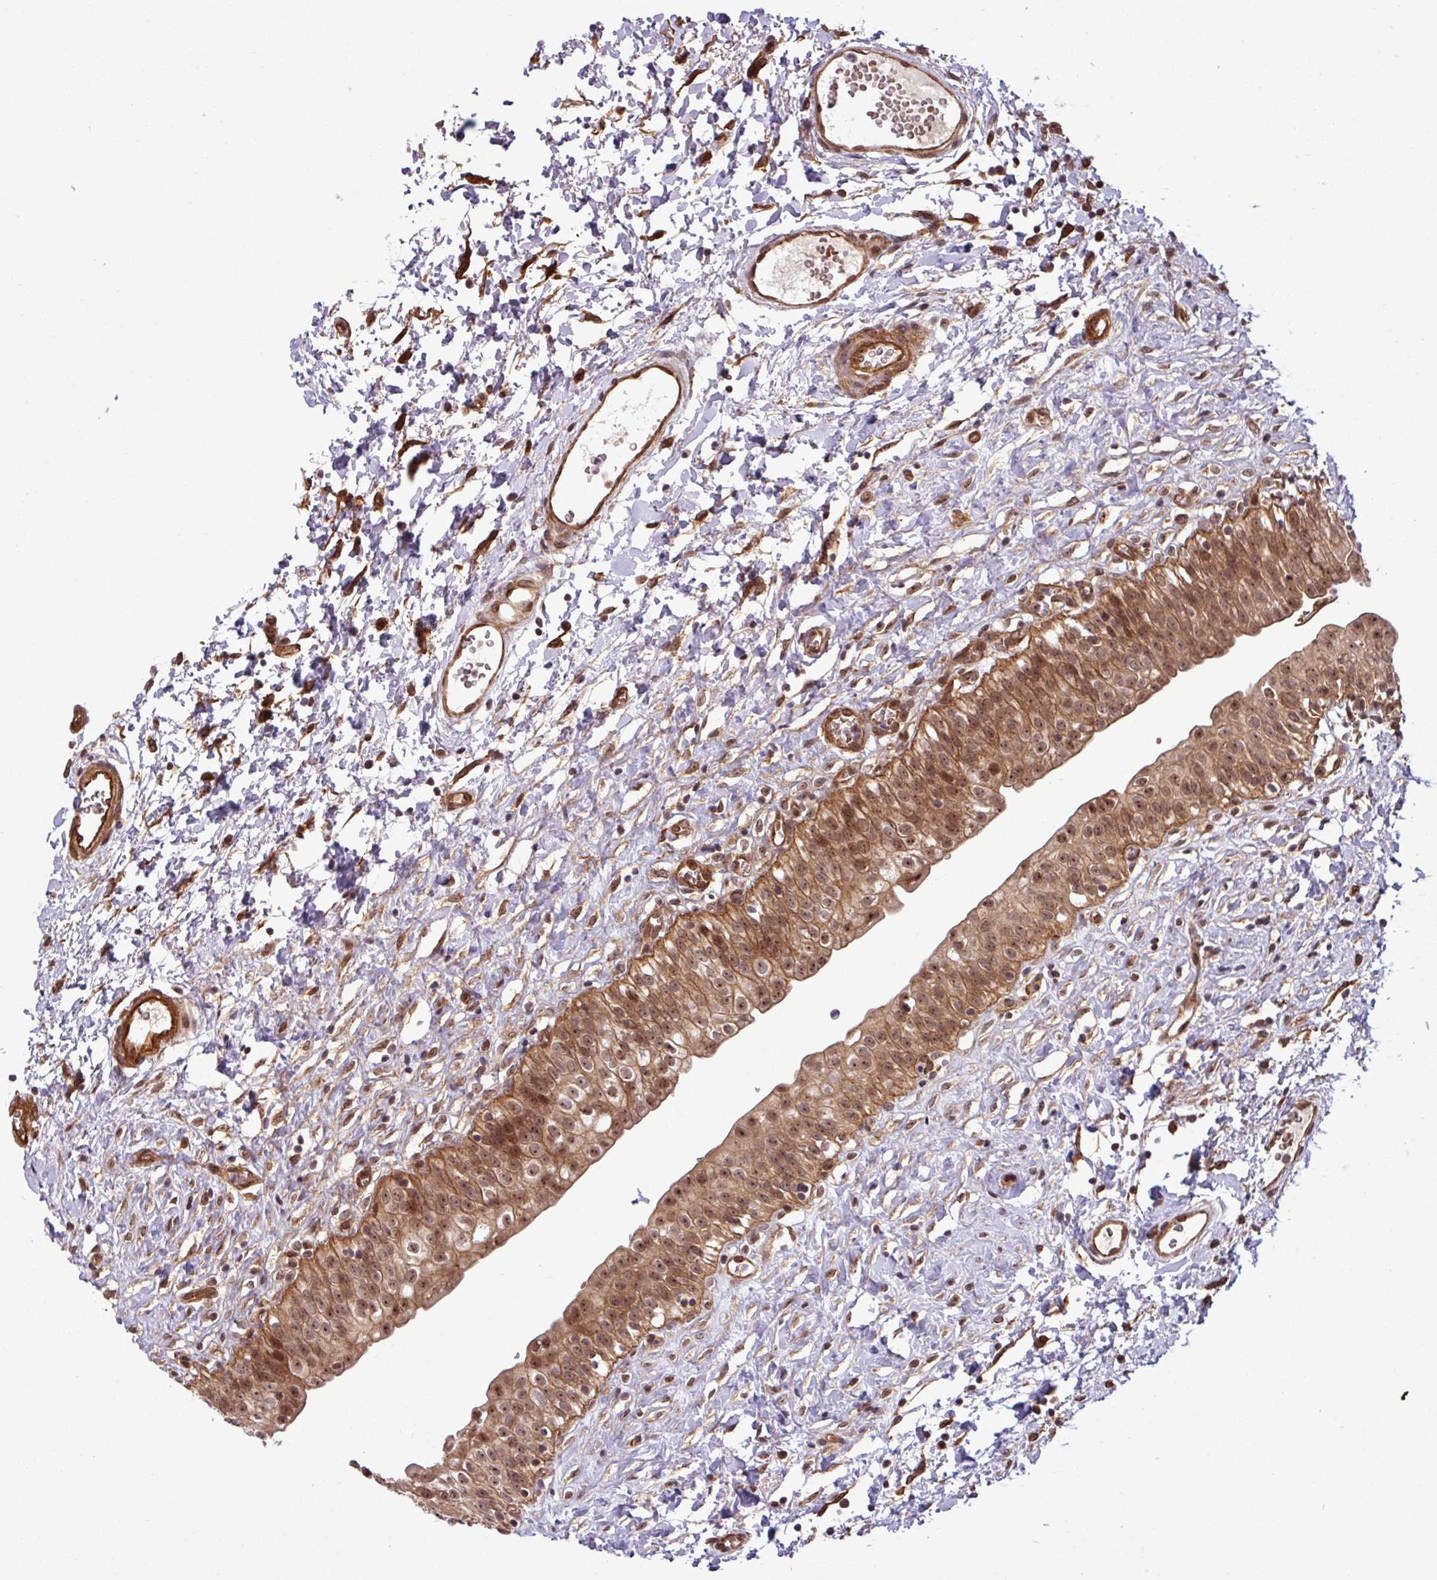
{"staining": {"intensity": "moderate", "quantity": ">75%", "location": "cytoplasmic/membranous,nuclear"}, "tissue": "urinary bladder", "cell_type": "Urothelial cells", "image_type": "normal", "snomed": [{"axis": "morphology", "description": "Normal tissue, NOS"}, {"axis": "topography", "description": "Urinary bladder"}], "caption": "Immunohistochemical staining of normal human urinary bladder displays moderate cytoplasmic/membranous,nuclear protein expression in about >75% of urothelial cells.", "gene": "C7orf50", "patient": {"sex": "male", "age": 51}}